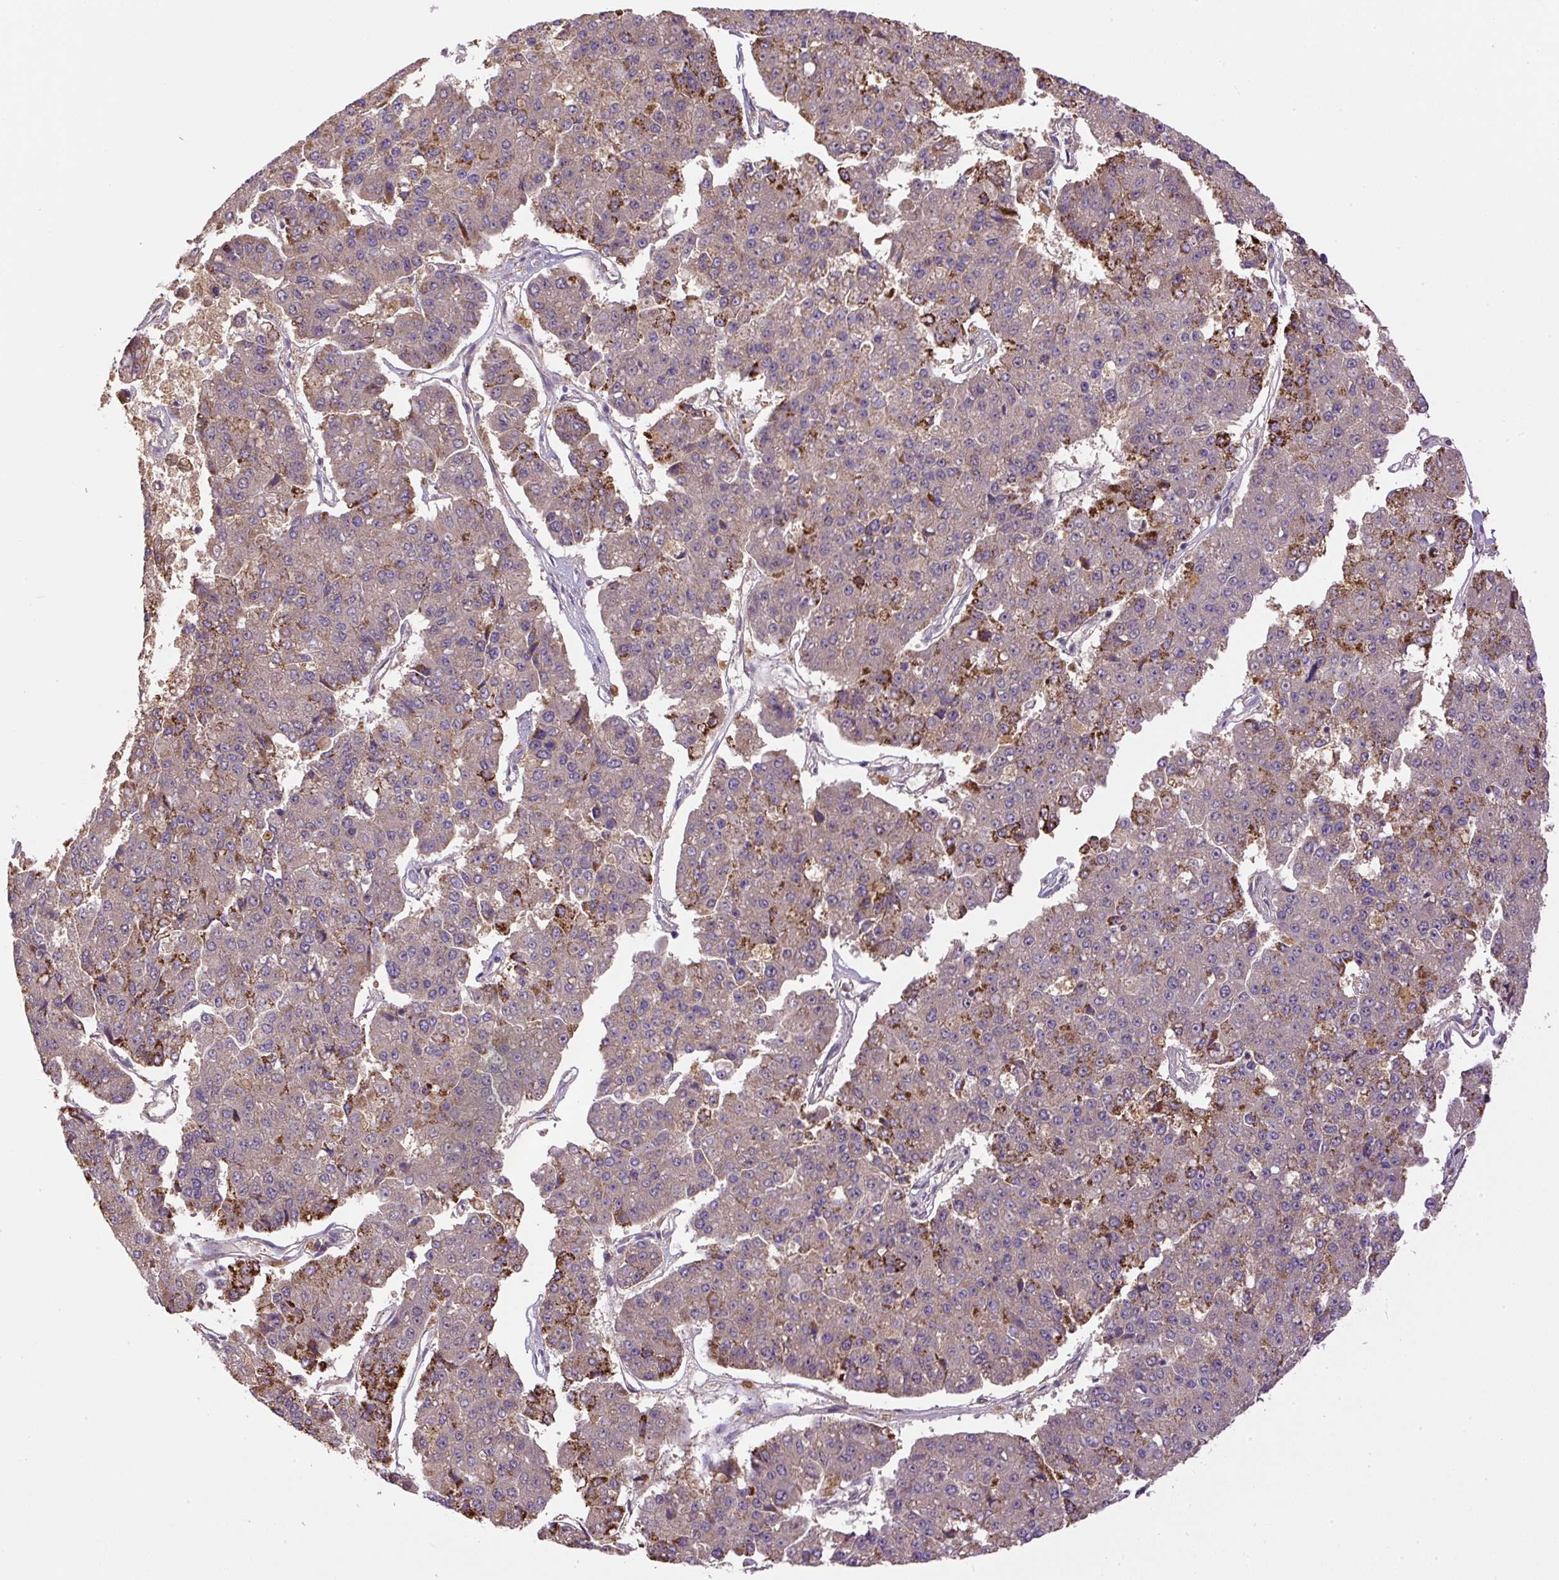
{"staining": {"intensity": "moderate", "quantity": "<25%", "location": "cytoplasmic/membranous"}, "tissue": "pancreatic cancer", "cell_type": "Tumor cells", "image_type": "cancer", "snomed": [{"axis": "morphology", "description": "Adenocarcinoma, NOS"}, {"axis": "topography", "description": "Pancreas"}], "caption": "Immunohistochemistry (IHC) (DAB (3,3'-diaminobenzidine)) staining of human pancreatic cancer (adenocarcinoma) demonstrates moderate cytoplasmic/membranous protein expression in approximately <25% of tumor cells. (DAB (3,3'-diaminobenzidine) = brown stain, brightfield microscopy at high magnification).", "gene": "DAPK1", "patient": {"sex": "male", "age": 50}}